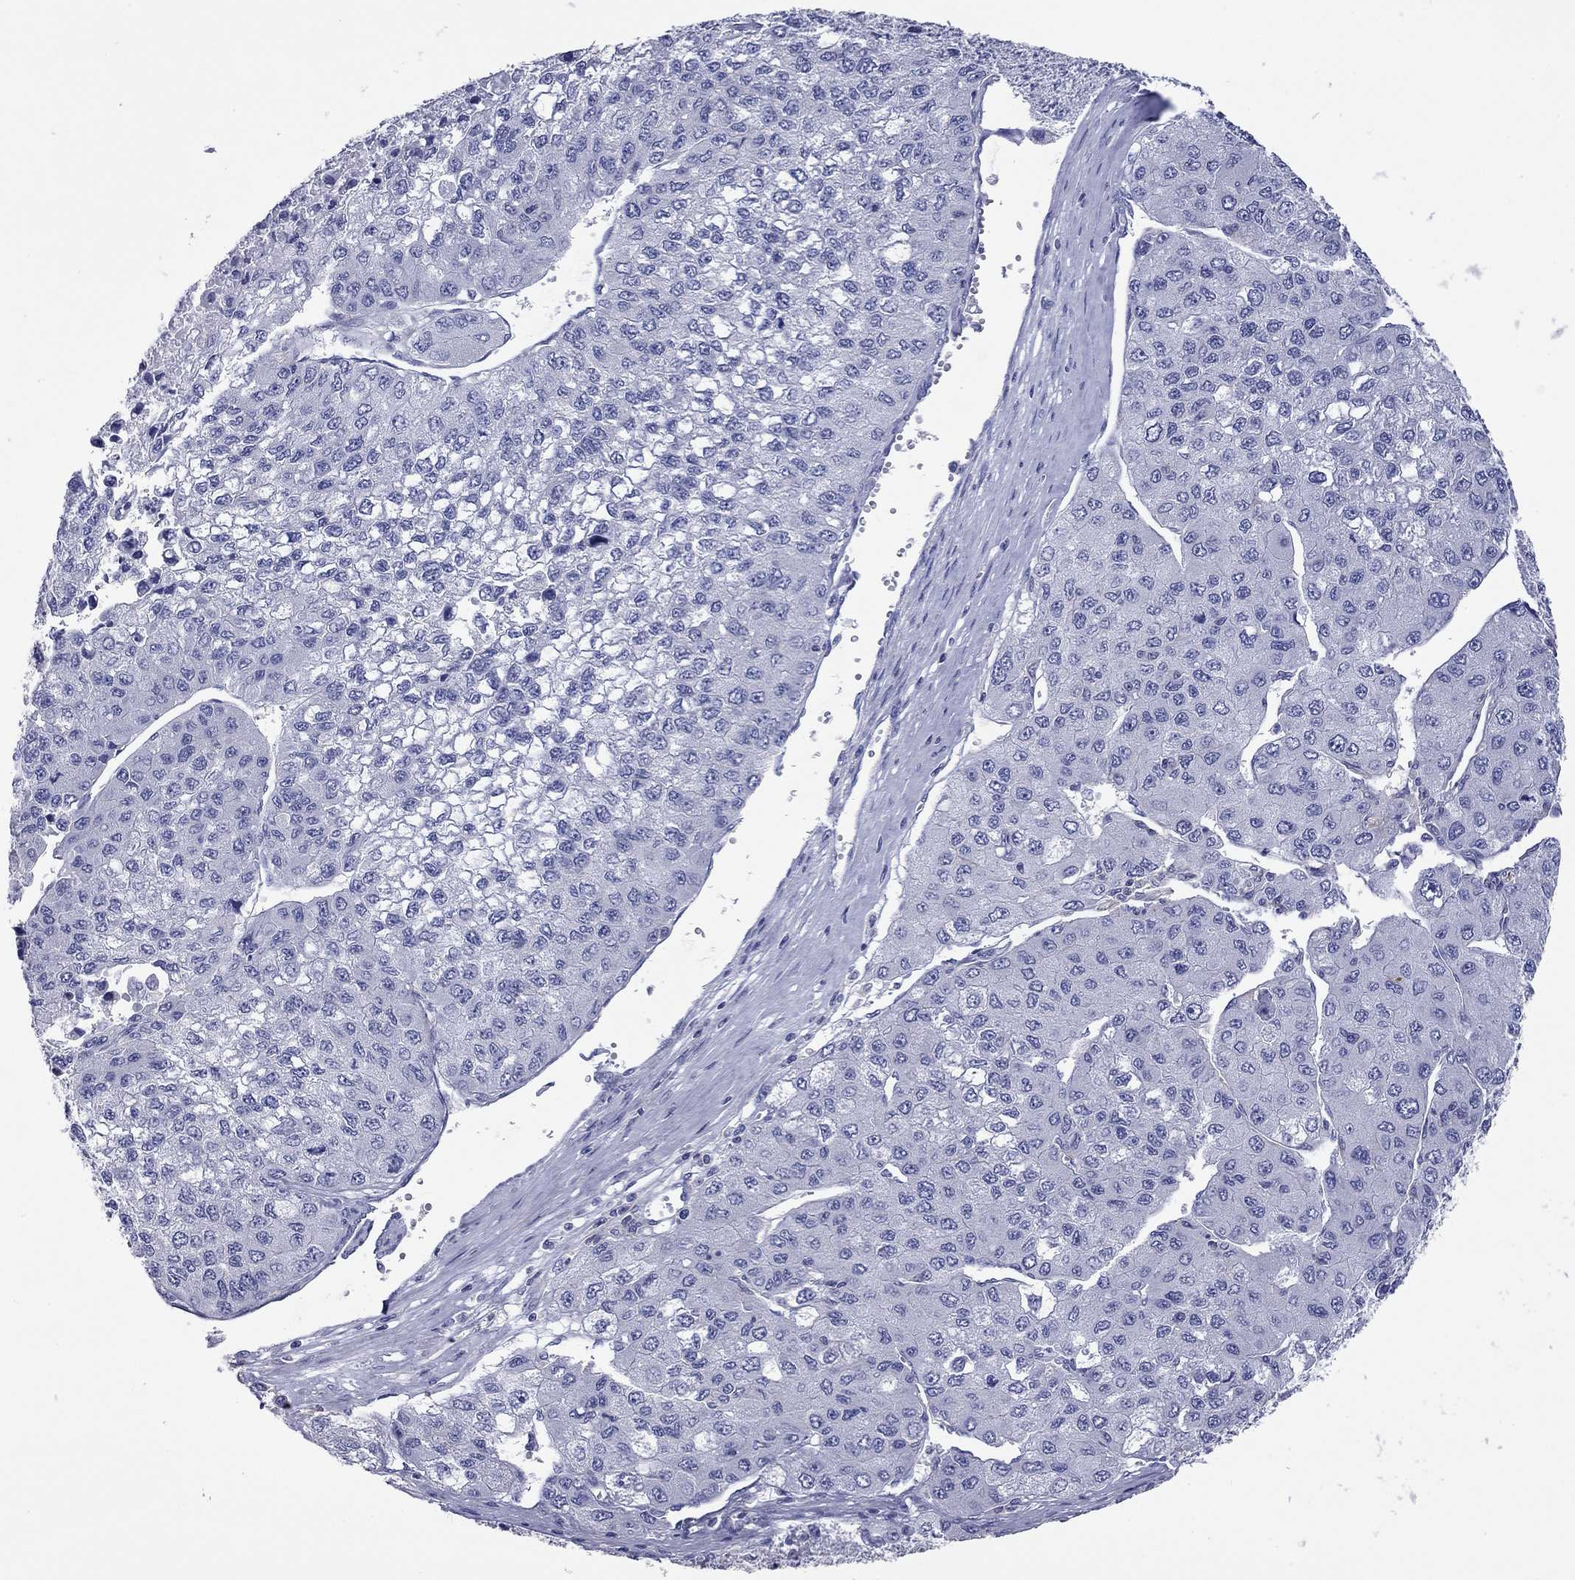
{"staining": {"intensity": "negative", "quantity": "none", "location": "none"}, "tissue": "liver cancer", "cell_type": "Tumor cells", "image_type": "cancer", "snomed": [{"axis": "morphology", "description": "Carcinoma, Hepatocellular, NOS"}, {"axis": "topography", "description": "Liver"}], "caption": "A micrograph of hepatocellular carcinoma (liver) stained for a protein reveals no brown staining in tumor cells.", "gene": "ACTL7B", "patient": {"sex": "female", "age": 66}}